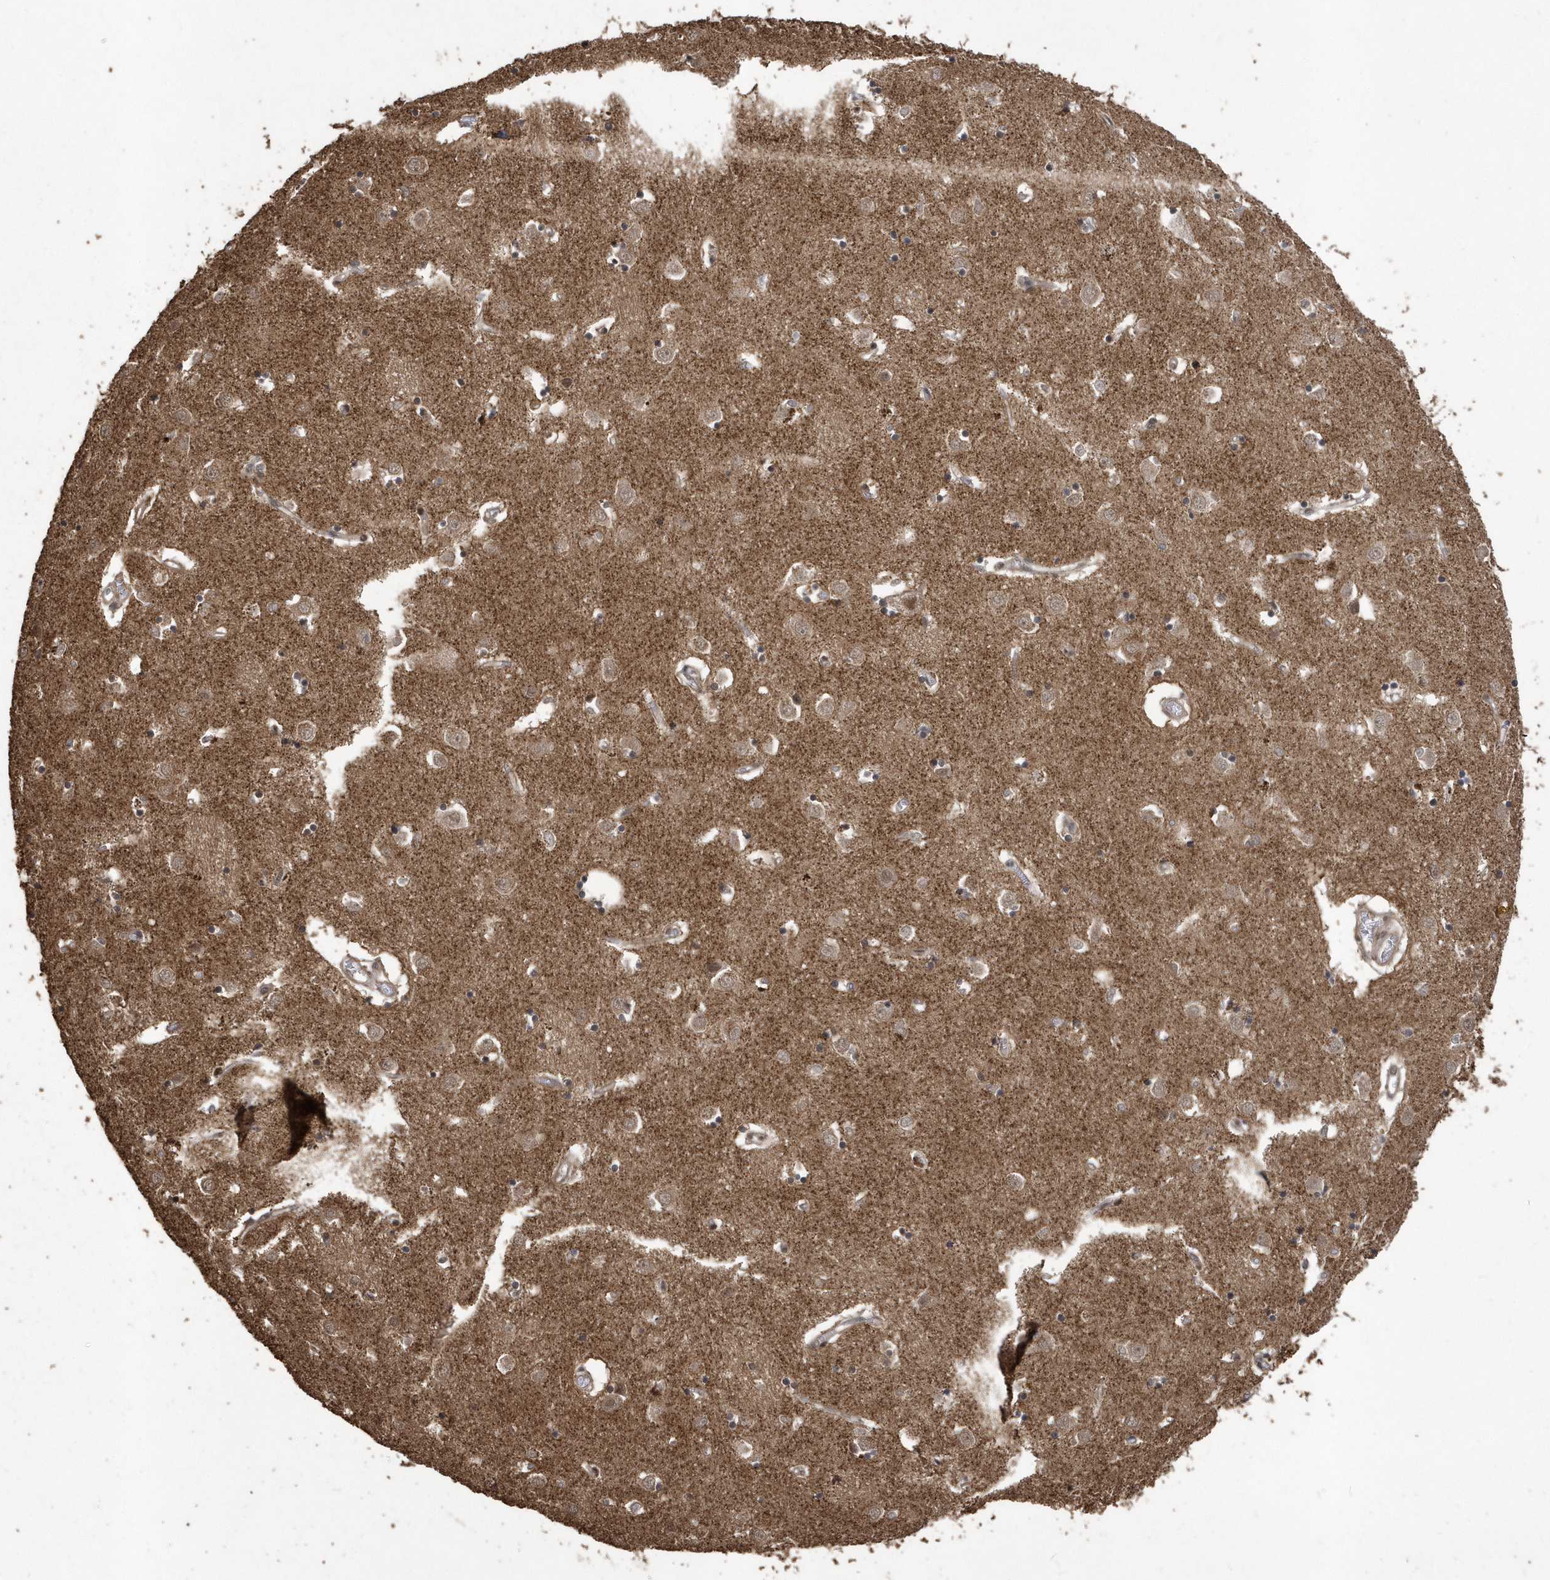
{"staining": {"intensity": "moderate", "quantity": "<25%", "location": "nuclear"}, "tissue": "caudate", "cell_type": "Glial cells", "image_type": "normal", "snomed": [{"axis": "morphology", "description": "Normal tissue, NOS"}, {"axis": "topography", "description": "Lateral ventricle wall"}], "caption": "A micrograph showing moderate nuclear staining in approximately <25% of glial cells in benign caudate, as visualized by brown immunohistochemical staining.", "gene": "INTS12", "patient": {"sex": "male", "age": 70}}